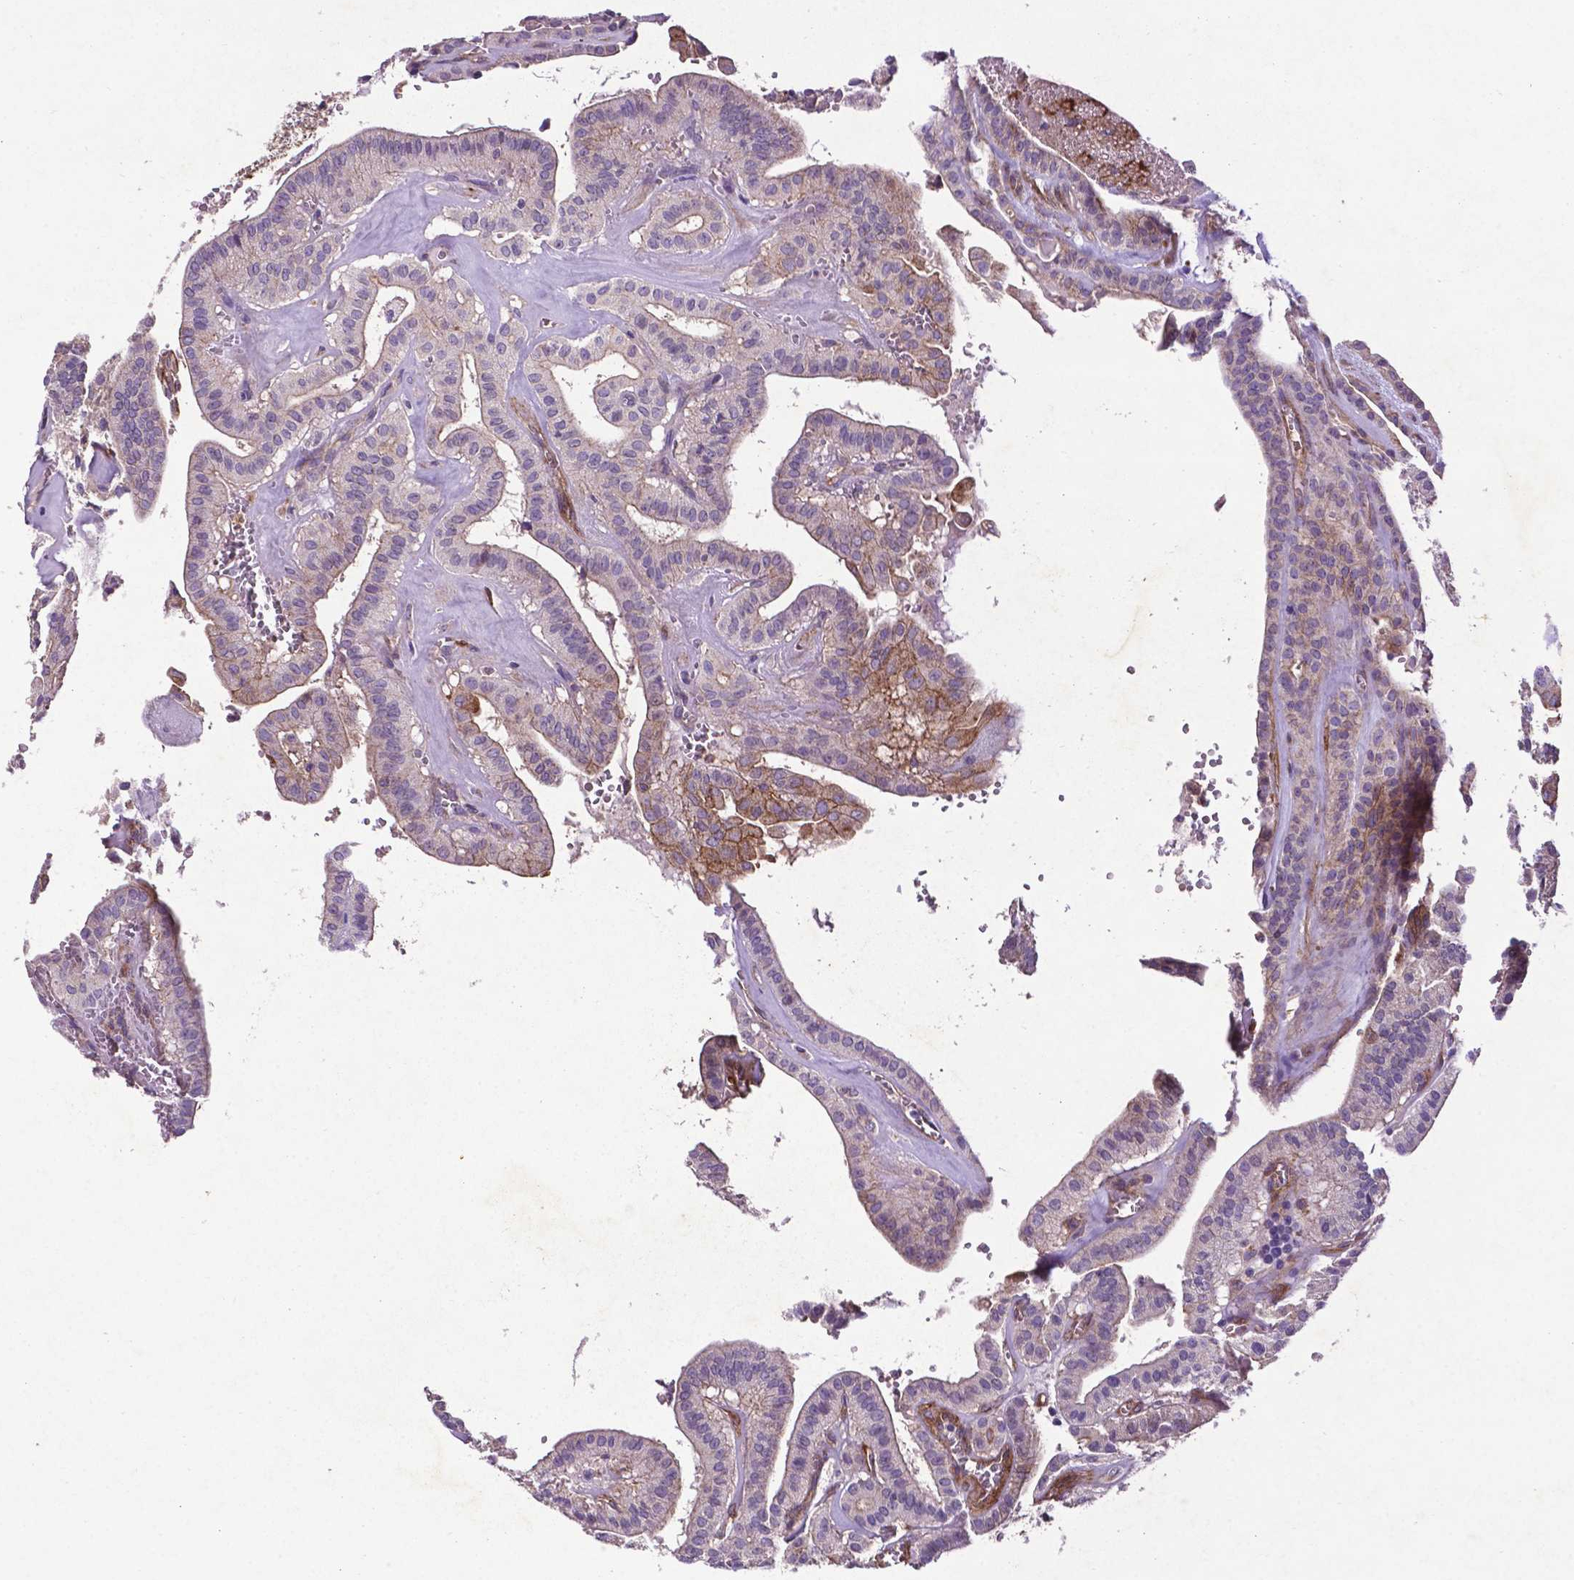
{"staining": {"intensity": "weak", "quantity": "25%-75%", "location": "cytoplasmic/membranous"}, "tissue": "thyroid cancer", "cell_type": "Tumor cells", "image_type": "cancer", "snomed": [{"axis": "morphology", "description": "Papillary adenocarcinoma, NOS"}, {"axis": "topography", "description": "Thyroid gland"}], "caption": "Immunohistochemistry image of neoplastic tissue: papillary adenocarcinoma (thyroid) stained using IHC exhibits low levels of weak protein expression localized specifically in the cytoplasmic/membranous of tumor cells, appearing as a cytoplasmic/membranous brown color.", "gene": "RRAS", "patient": {"sex": "male", "age": 52}}